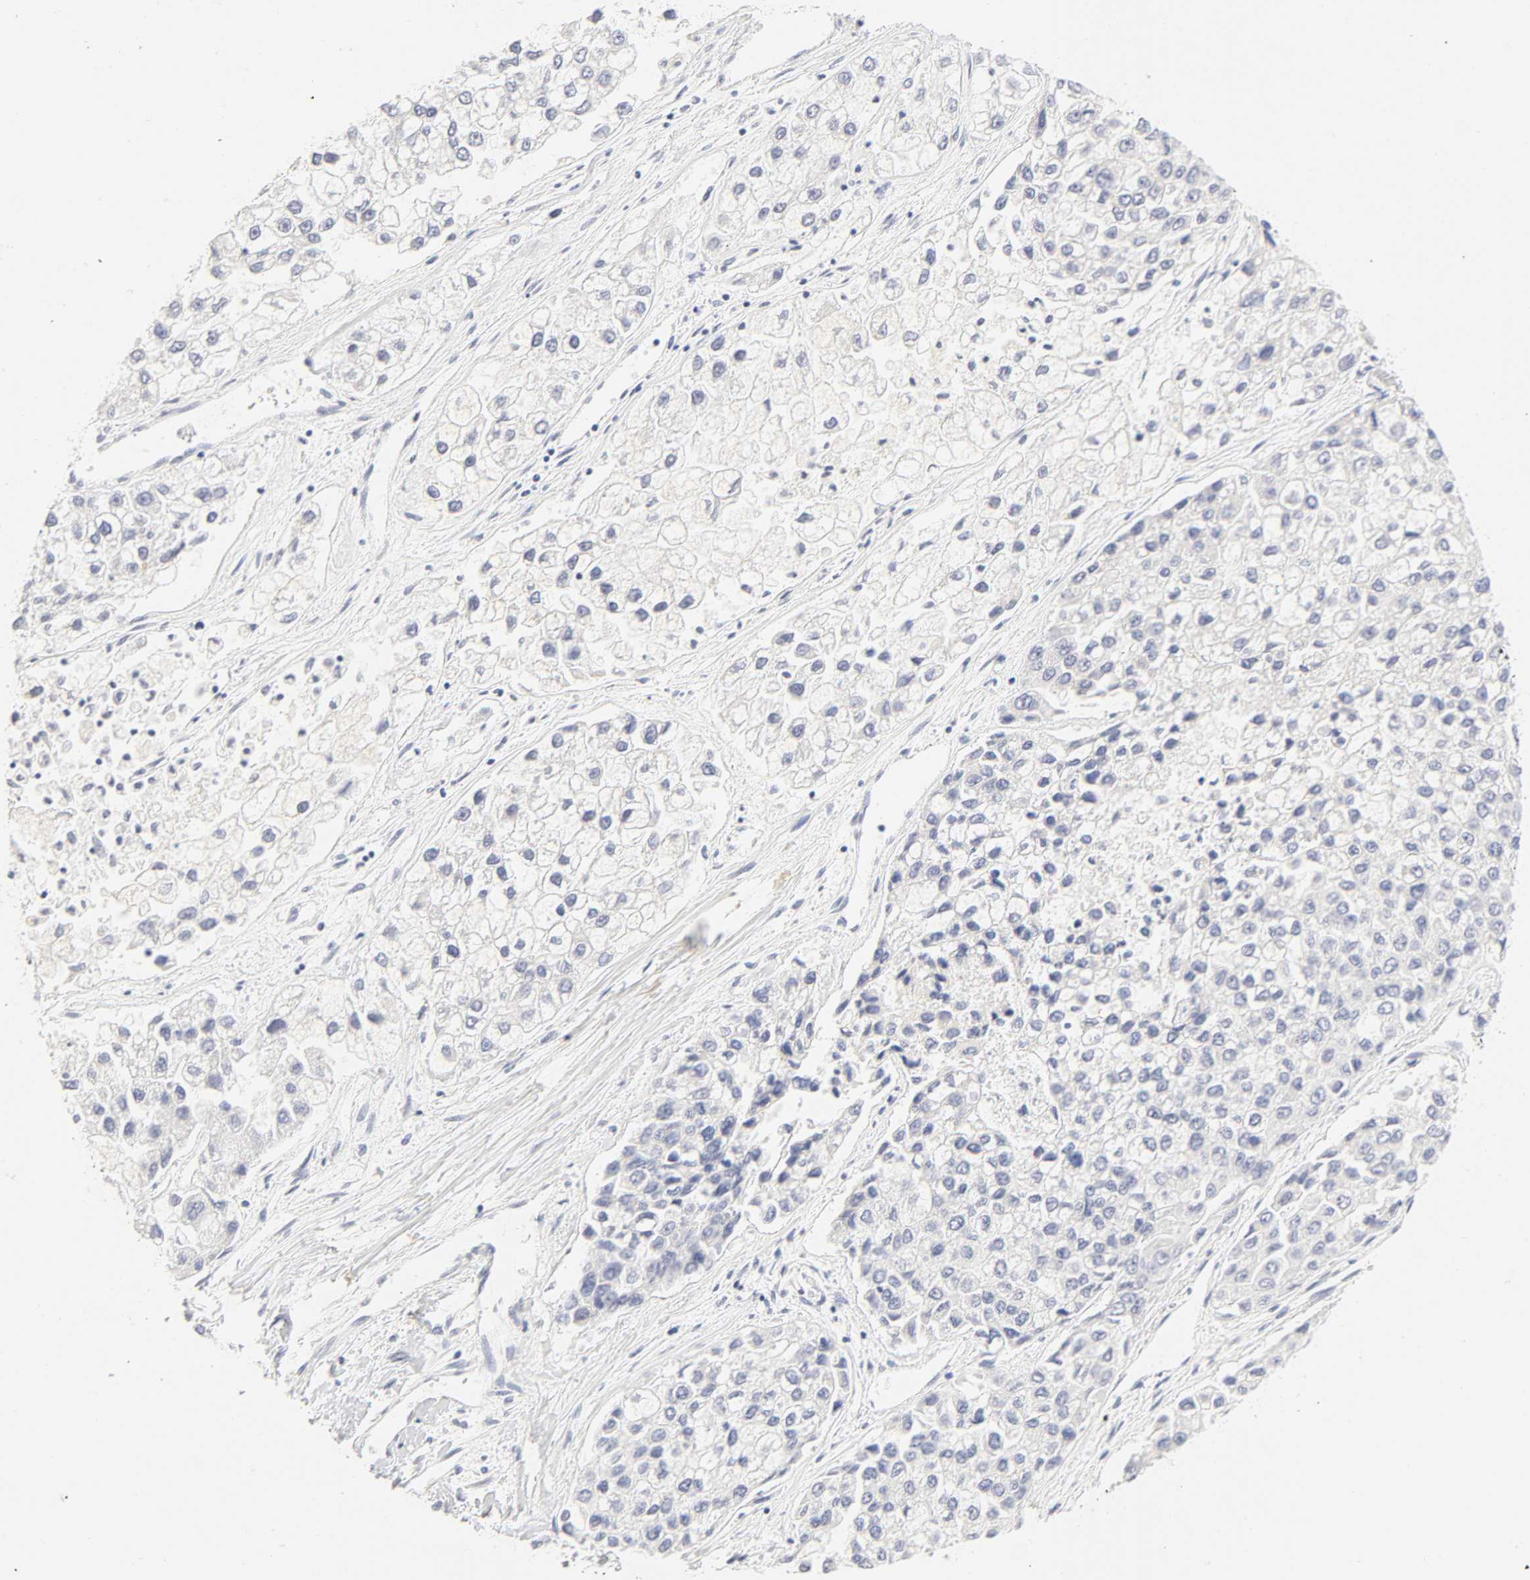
{"staining": {"intensity": "negative", "quantity": "none", "location": "none"}, "tissue": "liver cancer", "cell_type": "Tumor cells", "image_type": "cancer", "snomed": [{"axis": "morphology", "description": "Carcinoma, Hepatocellular, NOS"}, {"axis": "topography", "description": "Liver"}], "caption": "The immunohistochemistry (IHC) image has no significant staining in tumor cells of liver cancer (hepatocellular carcinoma) tissue.", "gene": "CYP4B1", "patient": {"sex": "female", "age": 66}}